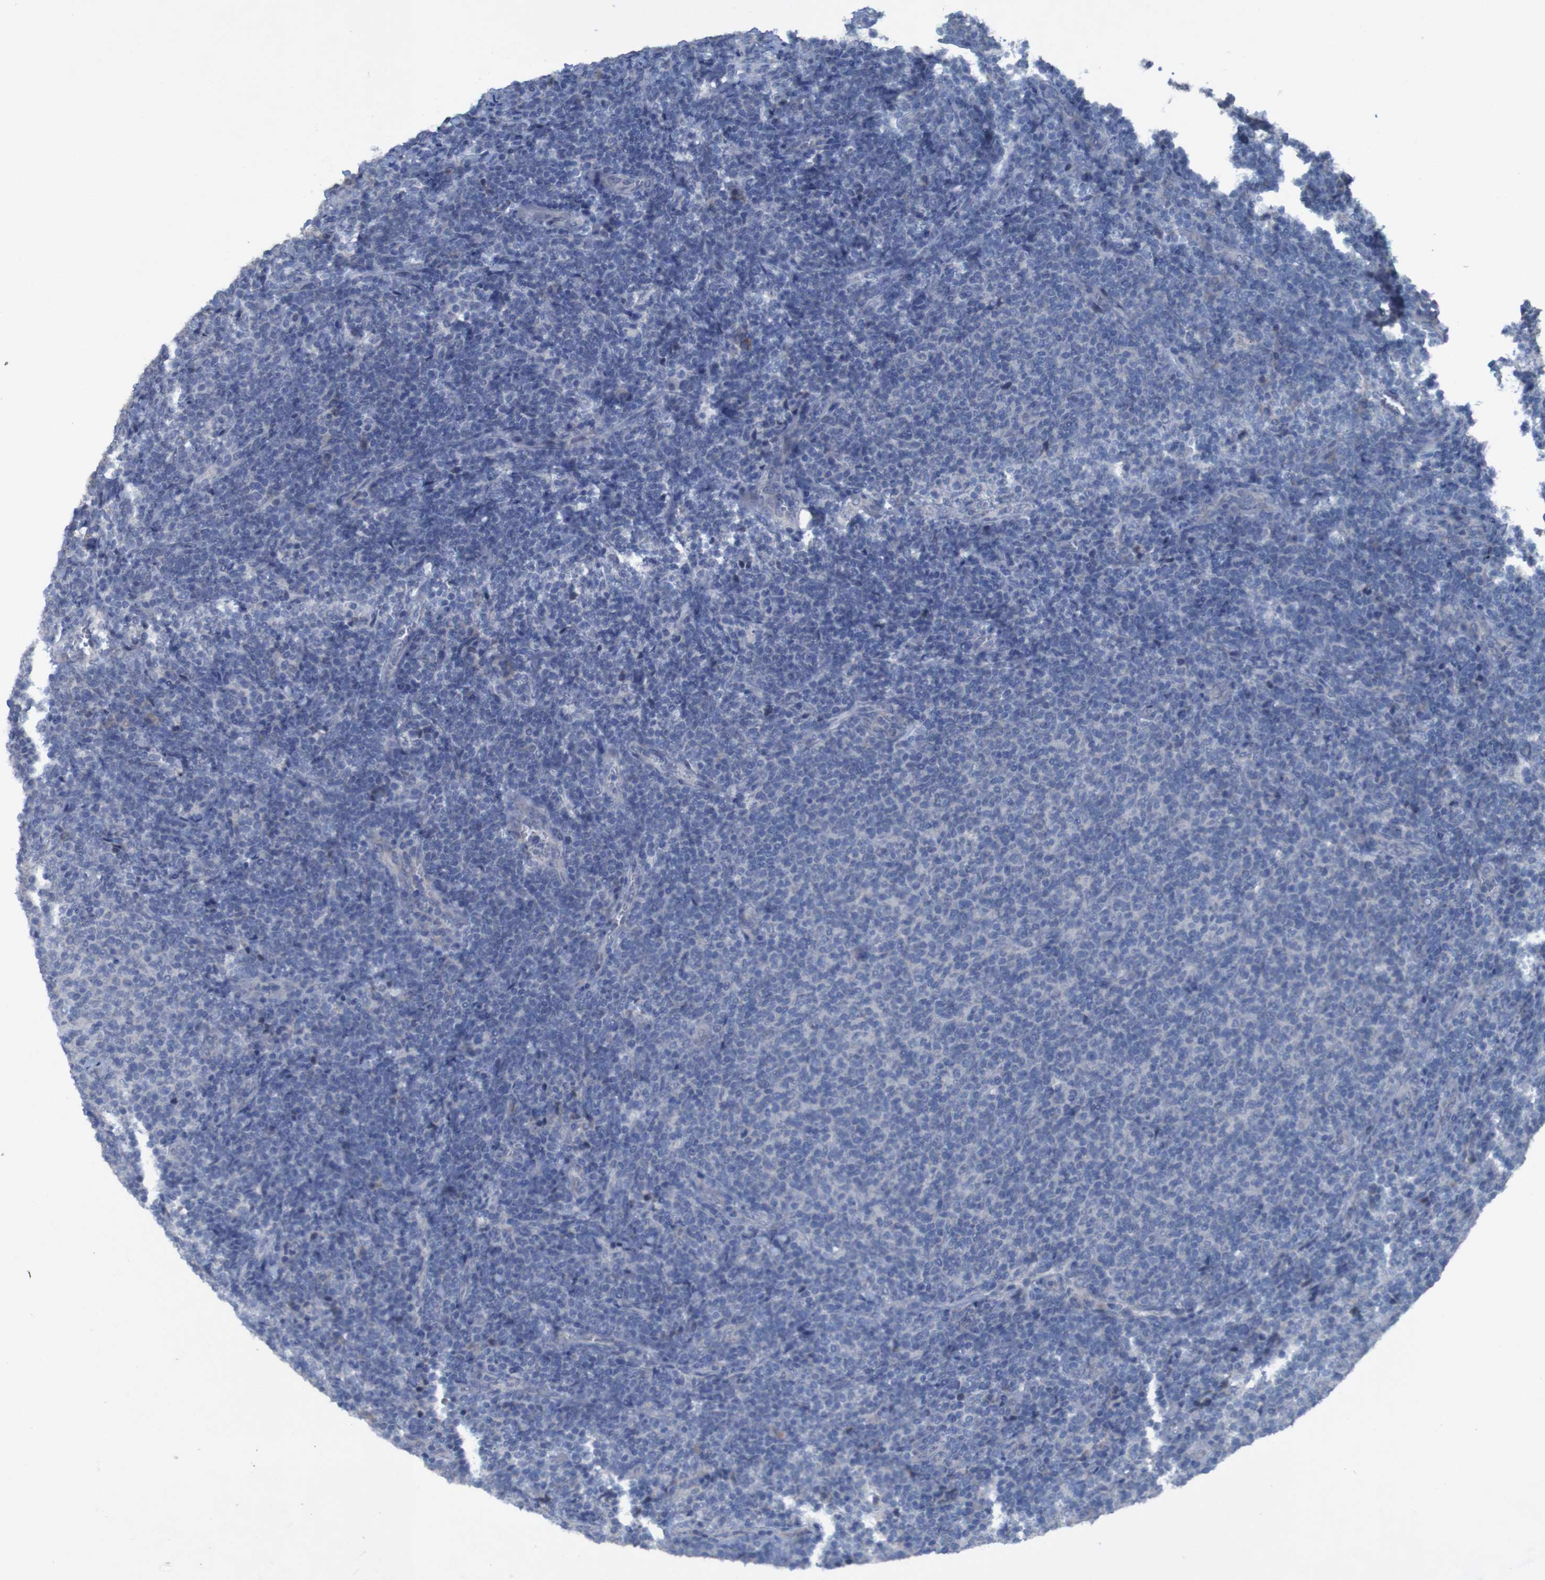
{"staining": {"intensity": "negative", "quantity": "none", "location": "none"}, "tissue": "lymphoma", "cell_type": "Tumor cells", "image_type": "cancer", "snomed": [{"axis": "morphology", "description": "Malignant lymphoma, non-Hodgkin's type, Low grade"}, {"axis": "topography", "description": "Lymph node"}], "caption": "IHC micrograph of lymphoma stained for a protein (brown), which displays no staining in tumor cells.", "gene": "CLDN18", "patient": {"sex": "male", "age": 66}}